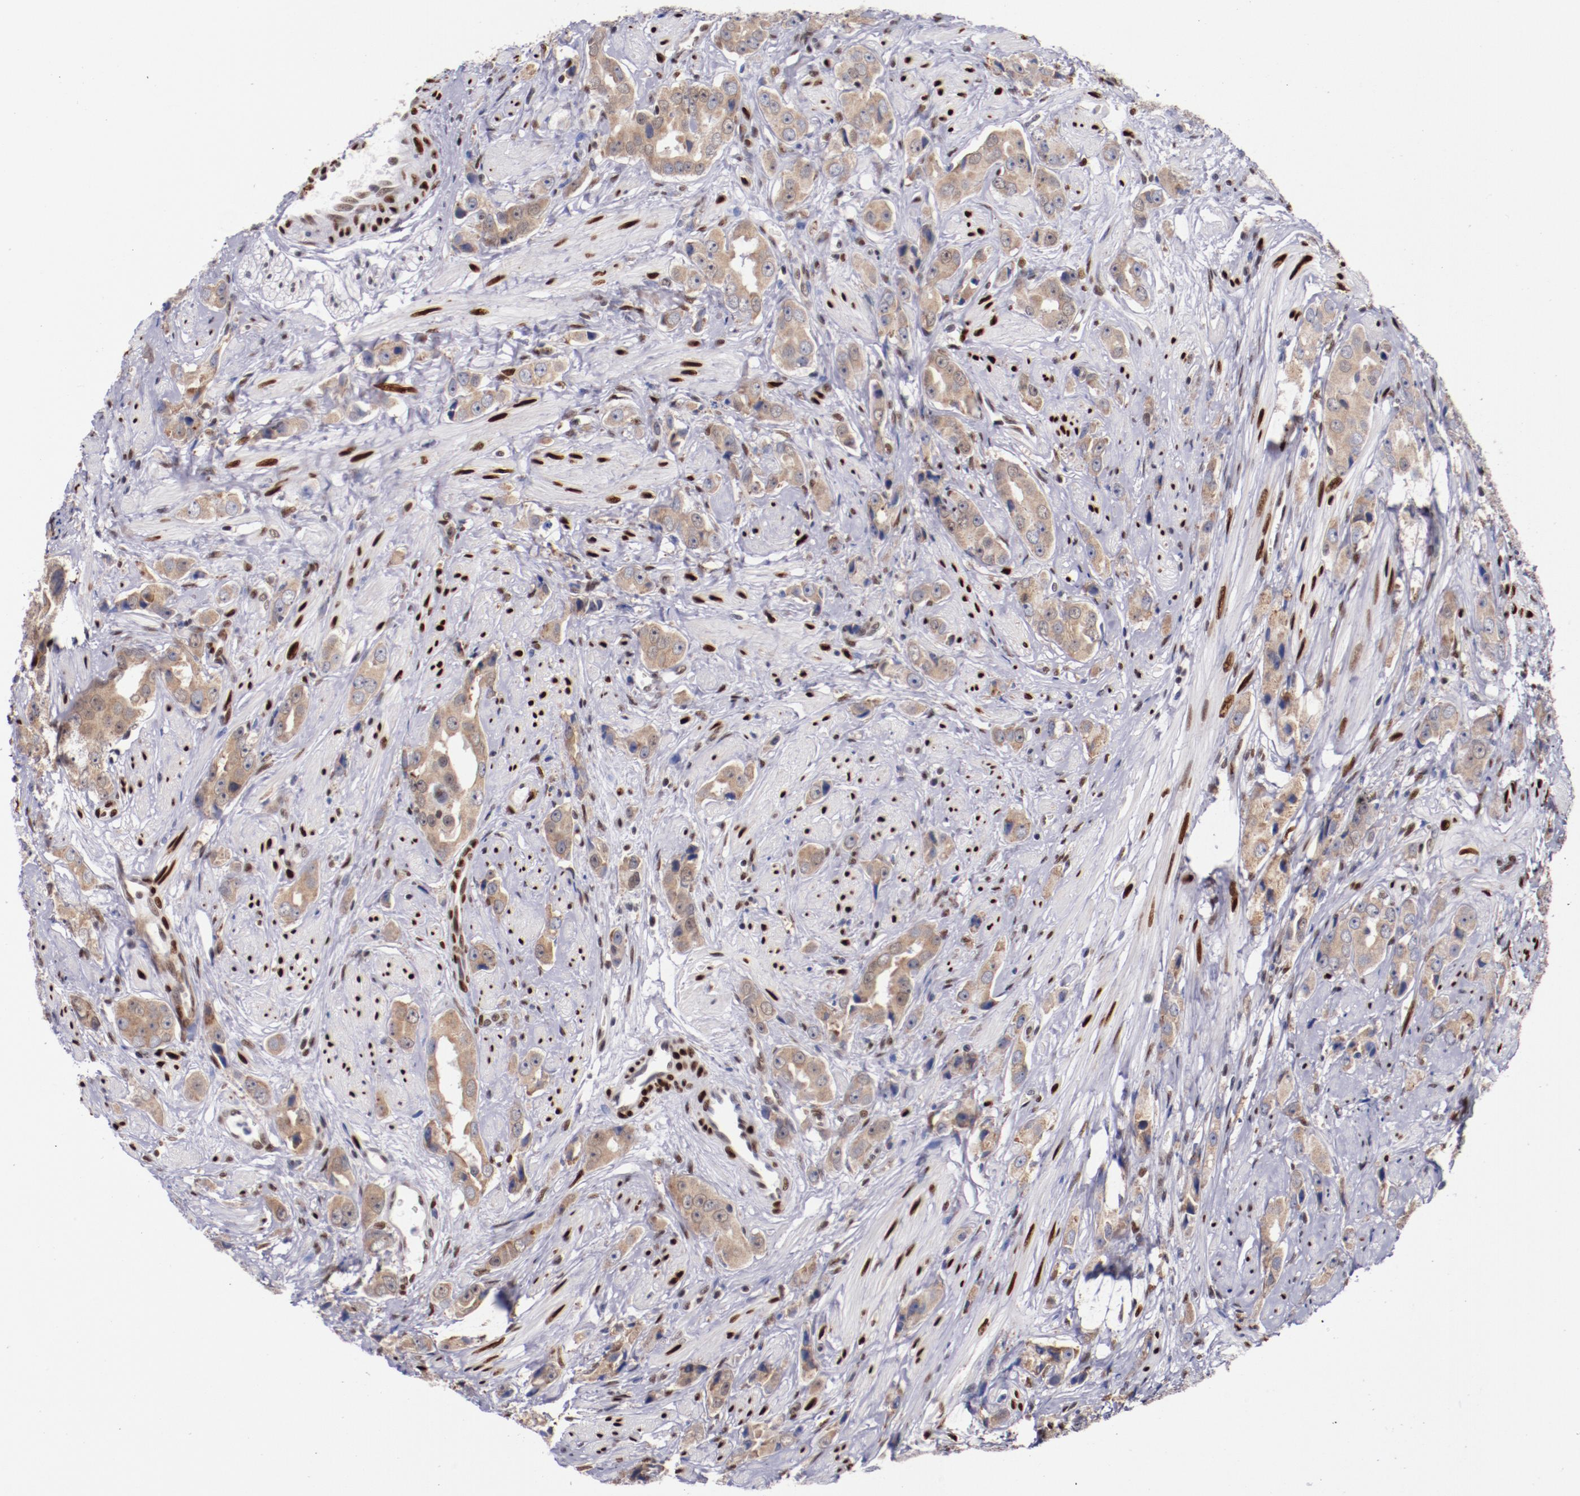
{"staining": {"intensity": "weak", "quantity": ">75%", "location": "cytoplasmic/membranous"}, "tissue": "prostate cancer", "cell_type": "Tumor cells", "image_type": "cancer", "snomed": [{"axis": "morphology", "description": "Adenocarcinoma, Medium grade"}, {"axis": "topography", "description": "Prostate"}], "caption": "Weak cytoplasmic/membranous protein positivity is seen in about >75% of tumor cells in prostate cancer.", "gene": "SRF", "patient": {"sex": "male", "age": 53}}